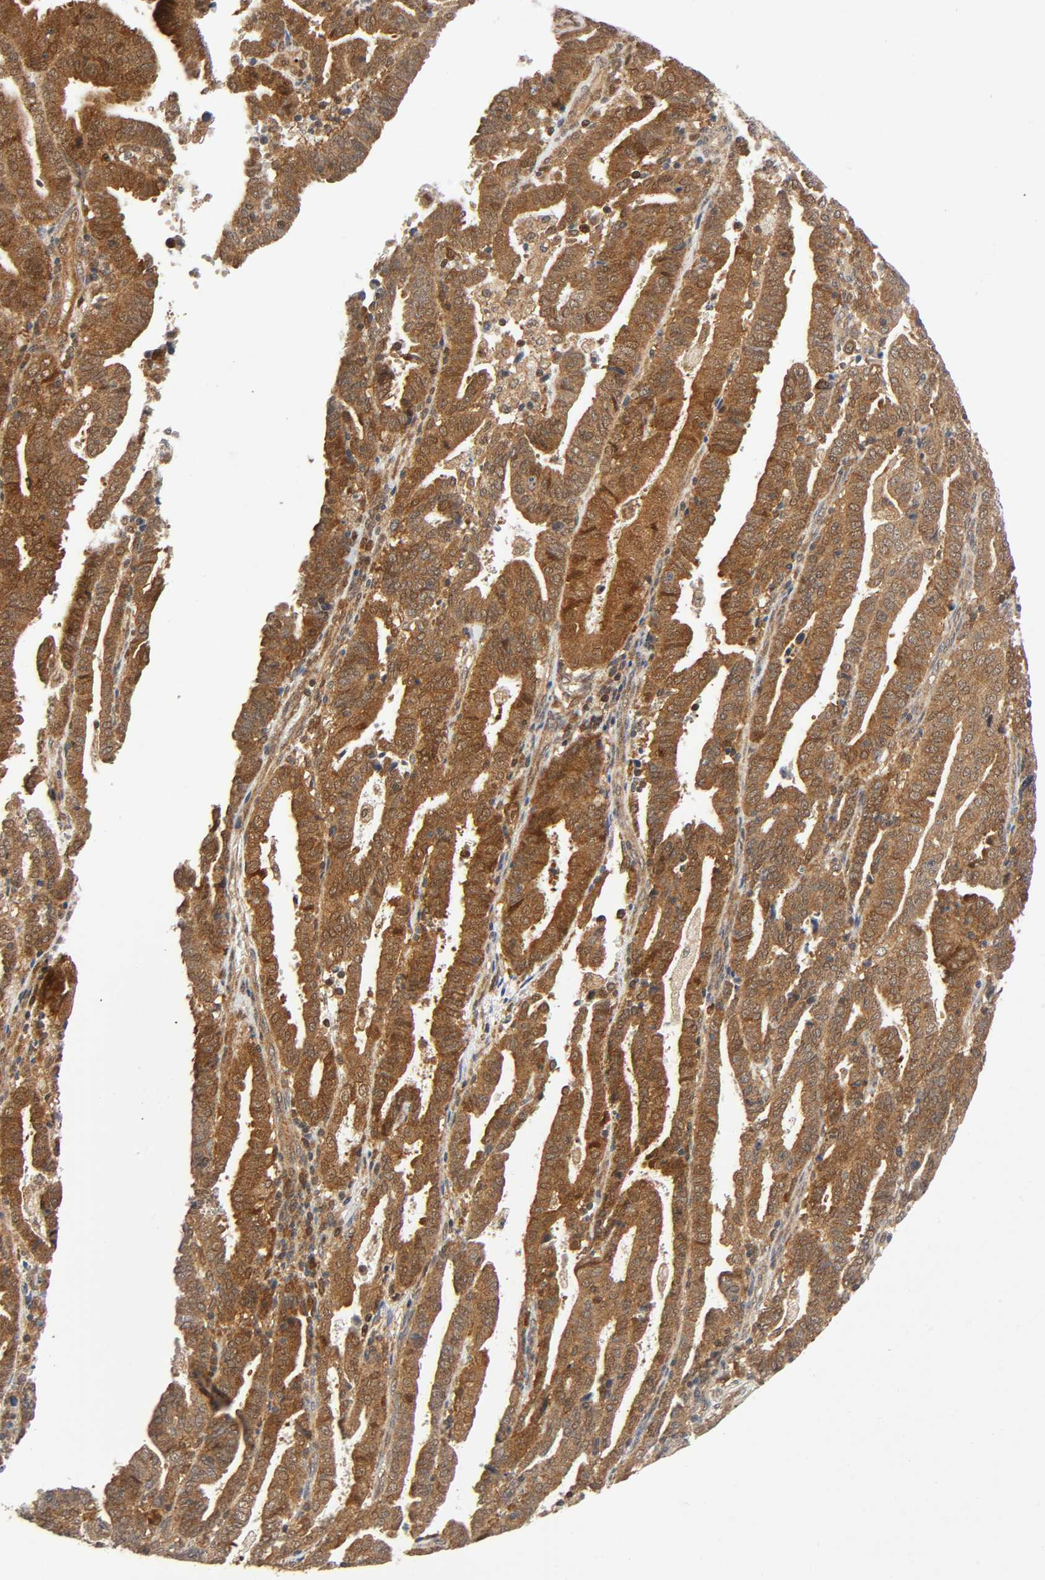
{"staining": {"intensity": "moderate", "quantity": "25%-75%", "location": "cytoplasmic/membranous,nuclear"}, "tissue": "endometrial cancer", "cell_type": "Tumor cells", "image_type": "cancer", "snomed": [{"axis": "morphology", "description": "Adenocarcinoma, NOS"}, {"axis": "topography", "description": "Uterus"}], "caption": "High-power microscopy captured an immunohistochemistry image of adenocarcinoma (endometrial), revealing moderate cytoplasmic/membranous and nuclear expression in approximately 25%-75% of tumor cells. Immunohistochemistry (ihc) stains the protein in brown and the nuclei are stained blue.", "gene": "CASP9", "patient": {"sex": "female", "age": 83}}